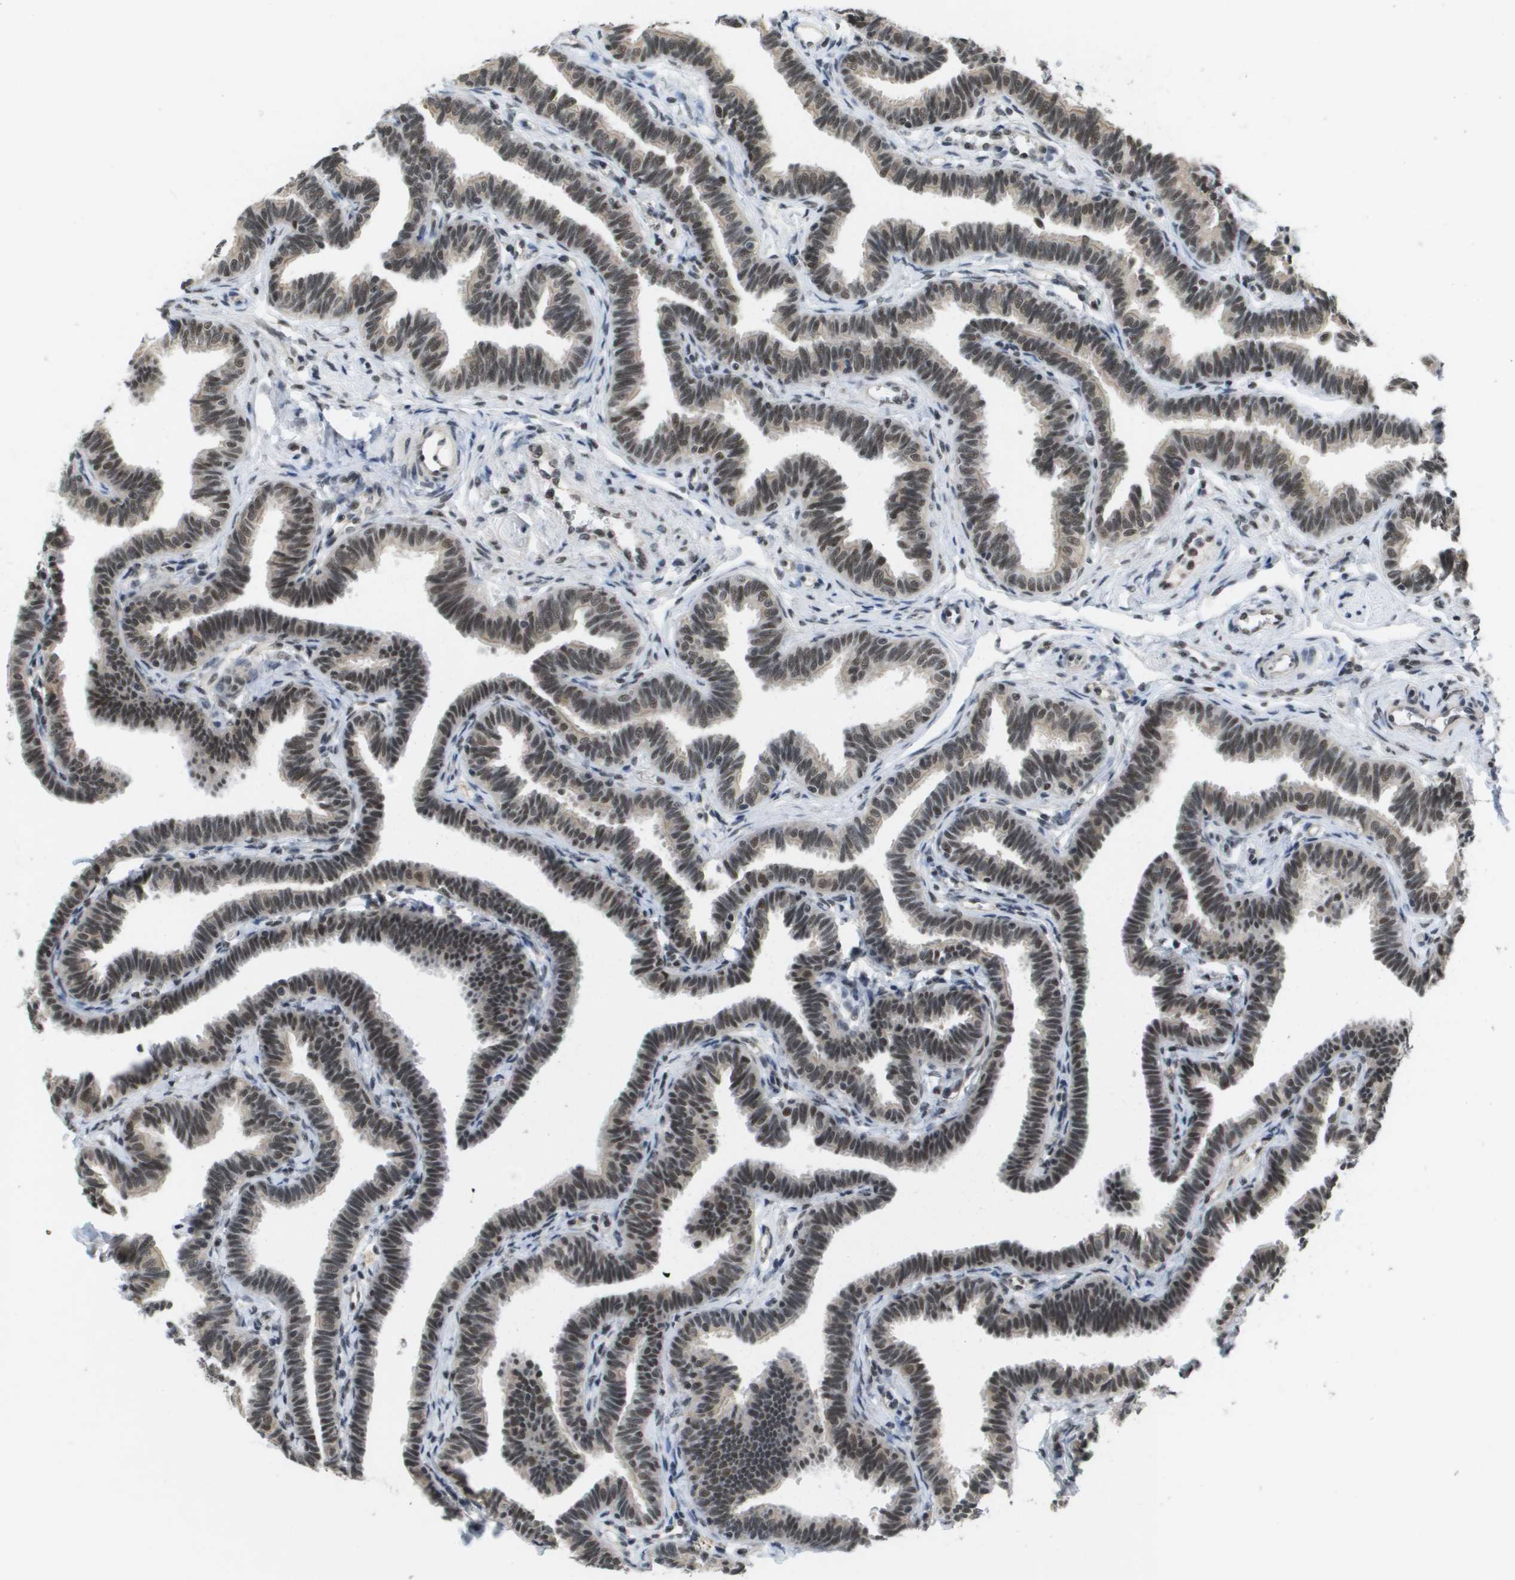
{"staining": {"intensity": "moderate", "quantity": ">75%", "location": "nuclear"}, "tissue": "fallopian tube", "cell_type": "Glandular cells", "image_type": "normal", "snomed": [{"axis": "morphology", "description": "Normal tissue, NOS"}, {"axis": "topography", "description": "Fallopian tube"}, {"axis": "topography", "description": "Ovary"}], "caption": "Fallopian tube was stained to show a protein in brown. There is medium levels of moderate nuclear staining in about >75% of glandular cells. (Stains: DAB (3,3'-diaminobenzidine) in brown, nuclei in blue, Microscopy: brightfield microscopy at high magnification).", "gene": "ISY1", "patient": {"sex": "female", "age": 23}}